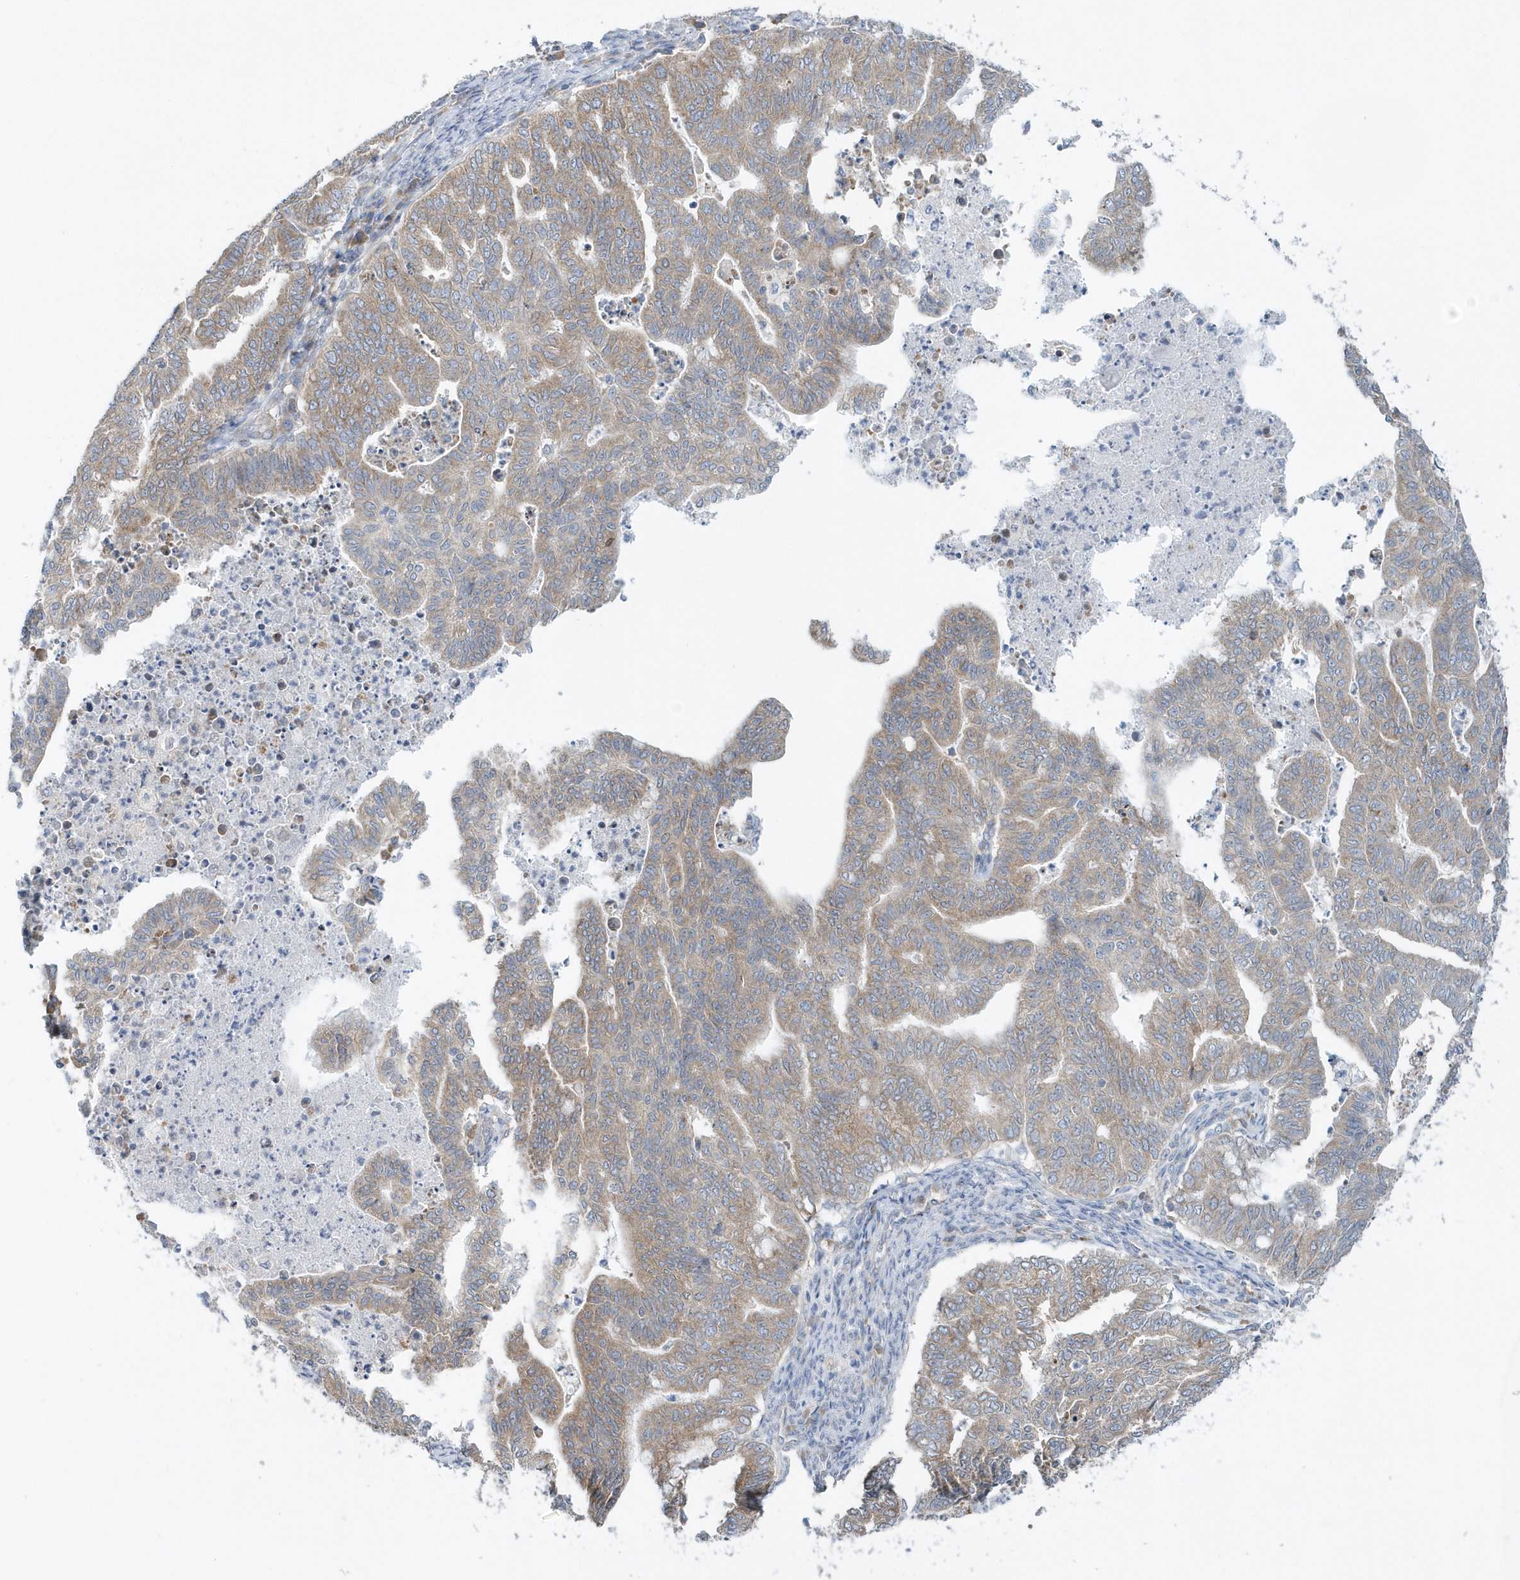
{"staining": {"intensity": "weak", "quantity": ">75%", "location": "cytoplasmic/membranous"}, "tissue": "endometrial cancer", "cell_type": "Tumor cells", "image_type": "cancer", "snomed": [{"axis": "morphology", "description": "Adenocarcinoma, NOS"}, {"axis": "topography", "description": "Endometrium"}], "caption": "Tumor cells exhibit low levels of weak cytoplasmic/membranous positivity in about >75% of cells in human adenocarcinoma (endometrial).", "gene": "EIF3C", "patient": {"sex": "female", "age": 79}}